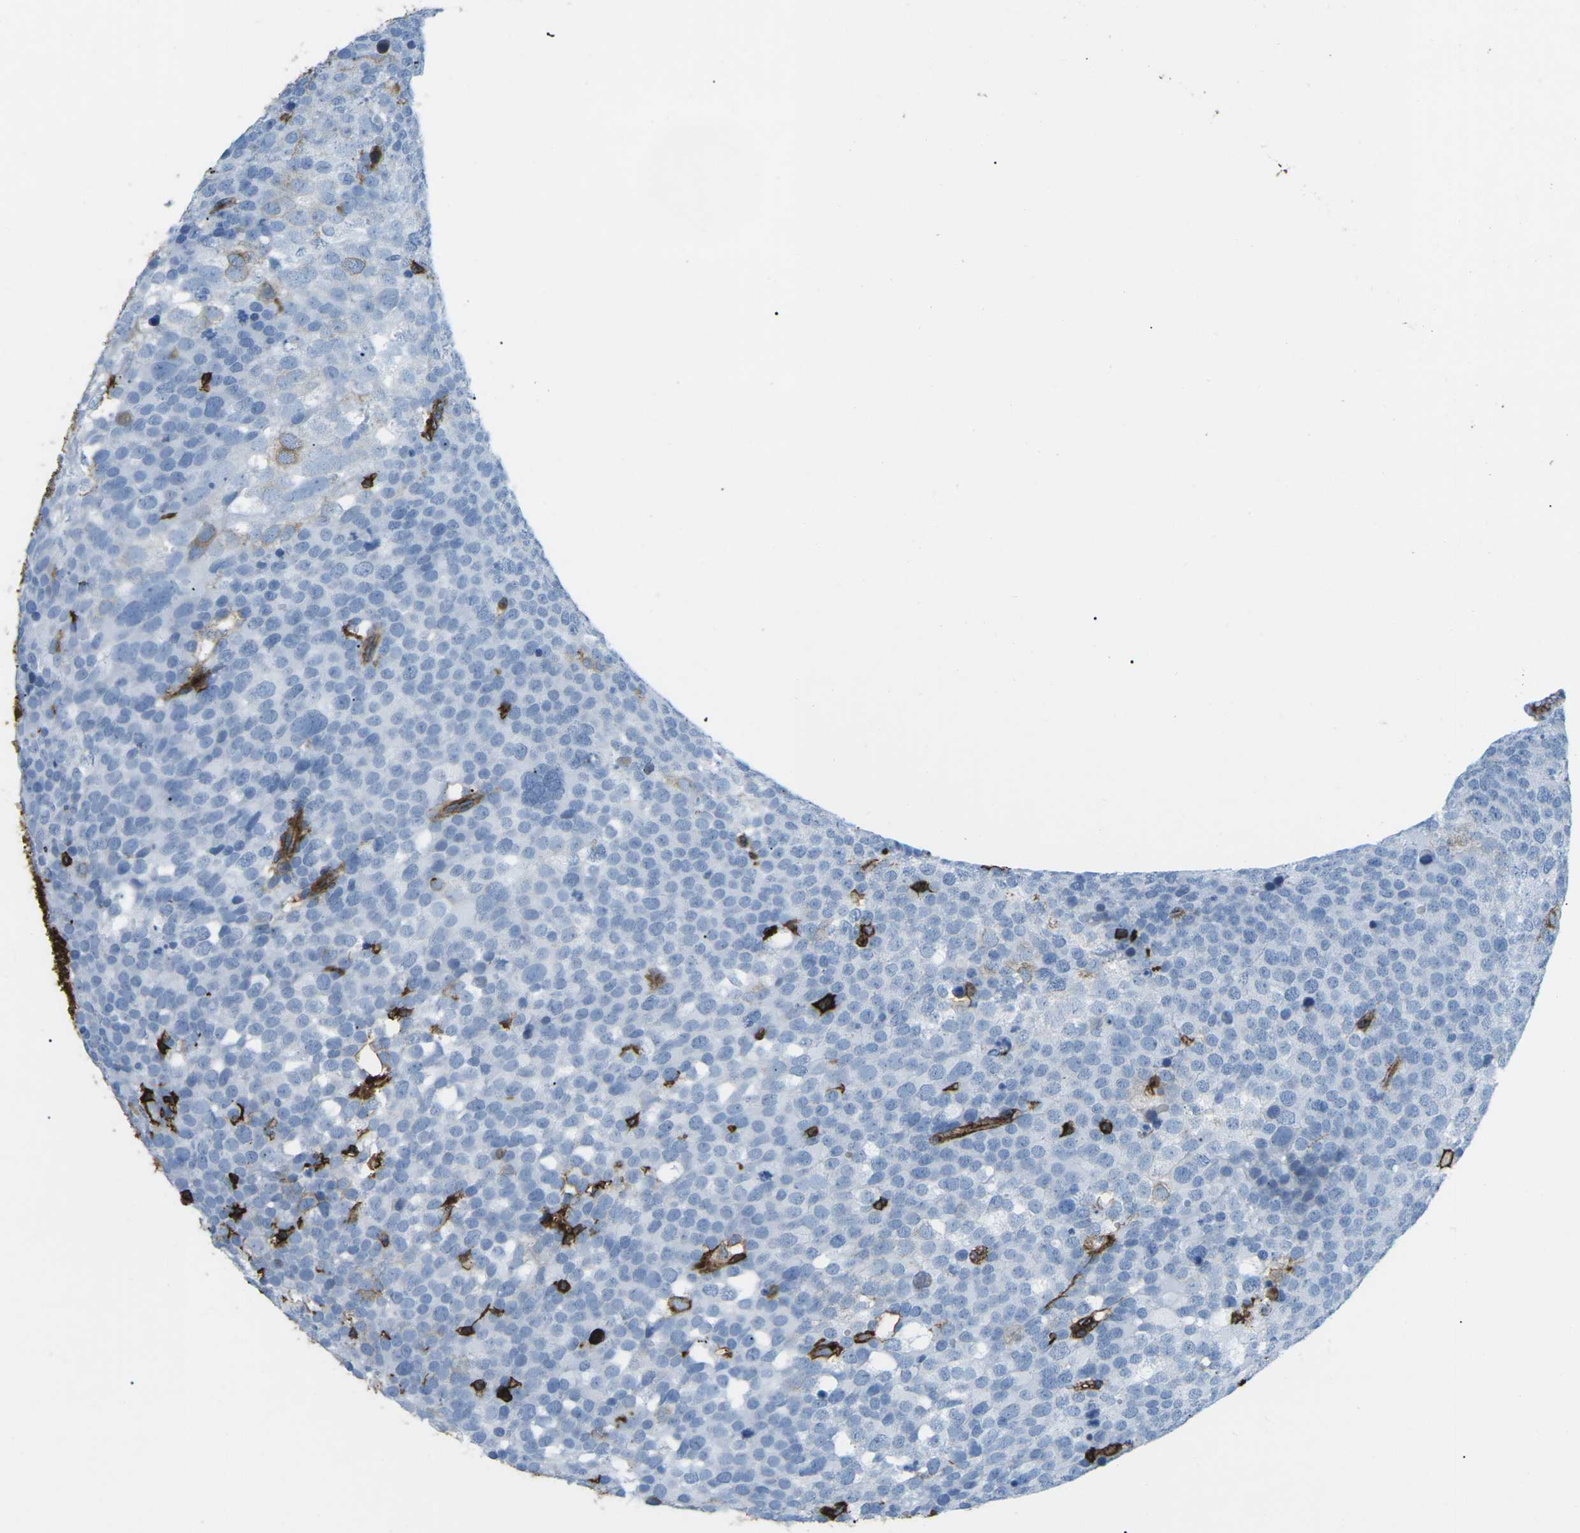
{"staining": {"intensity": "negative", "quantity": "none", "location": "none"}, "tissue": "testis cancer", "cell_type": "Tumor cells", "image_type": "cancer", "snomed": [{"axis": "morphology", "description": "Seminoma, NOS"}, {"axis": "topography", "description": "Testis"}], "caption": "A micrograph of human testis cancer (seminoma) is negative for staining in tumor cells. (Stains: DAB immunohistochemistry (IHC) with hematoxylin counter stain, Microscopy: brightfield microscopy at high magnification).", "gene": "HLA-B", "patient": {"sex": "male", "age": 71}}